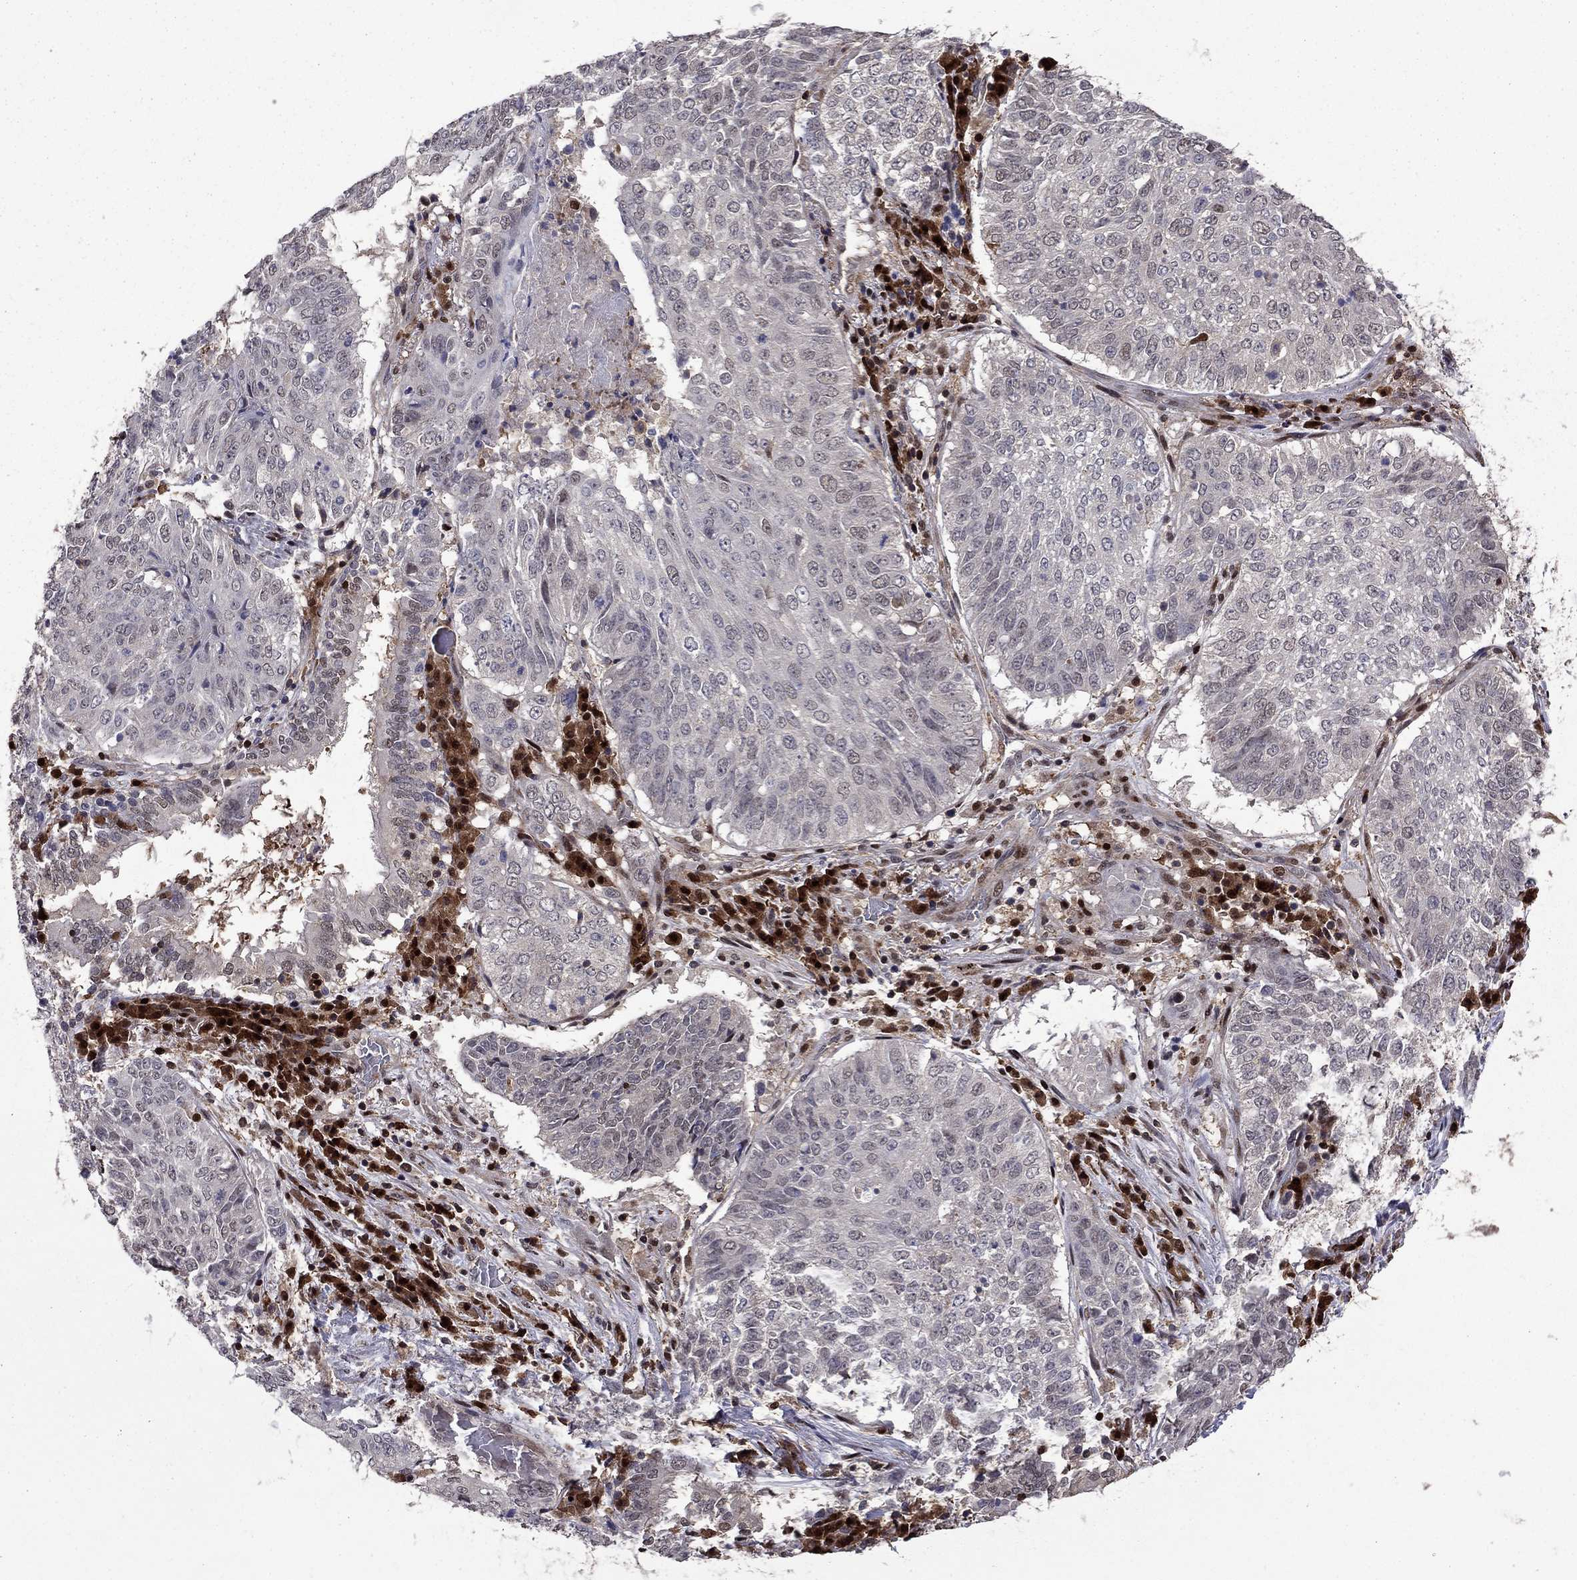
{"staining": {"intensity": "negative", "quantity": "none", "location": "none"}, "tissue": "lung cancer", "cell_type": "Tumor cells", "image_type": "cancer", "snomed": [{"axis": "morphology", "description": "Squamous cell carcinoma, NOS"}, {"axis": "topography", "description": "Lung"}], "caption": "Tumor cells are negative for brown protein staining in lung cancer. Brightfield microscopy of immunohistochemistry stained with DAB (brown) and hematoxylin (blue), captured at high magnification.", "gene": "APPBP2", "patient": {"sex": "male", "age": 64}}